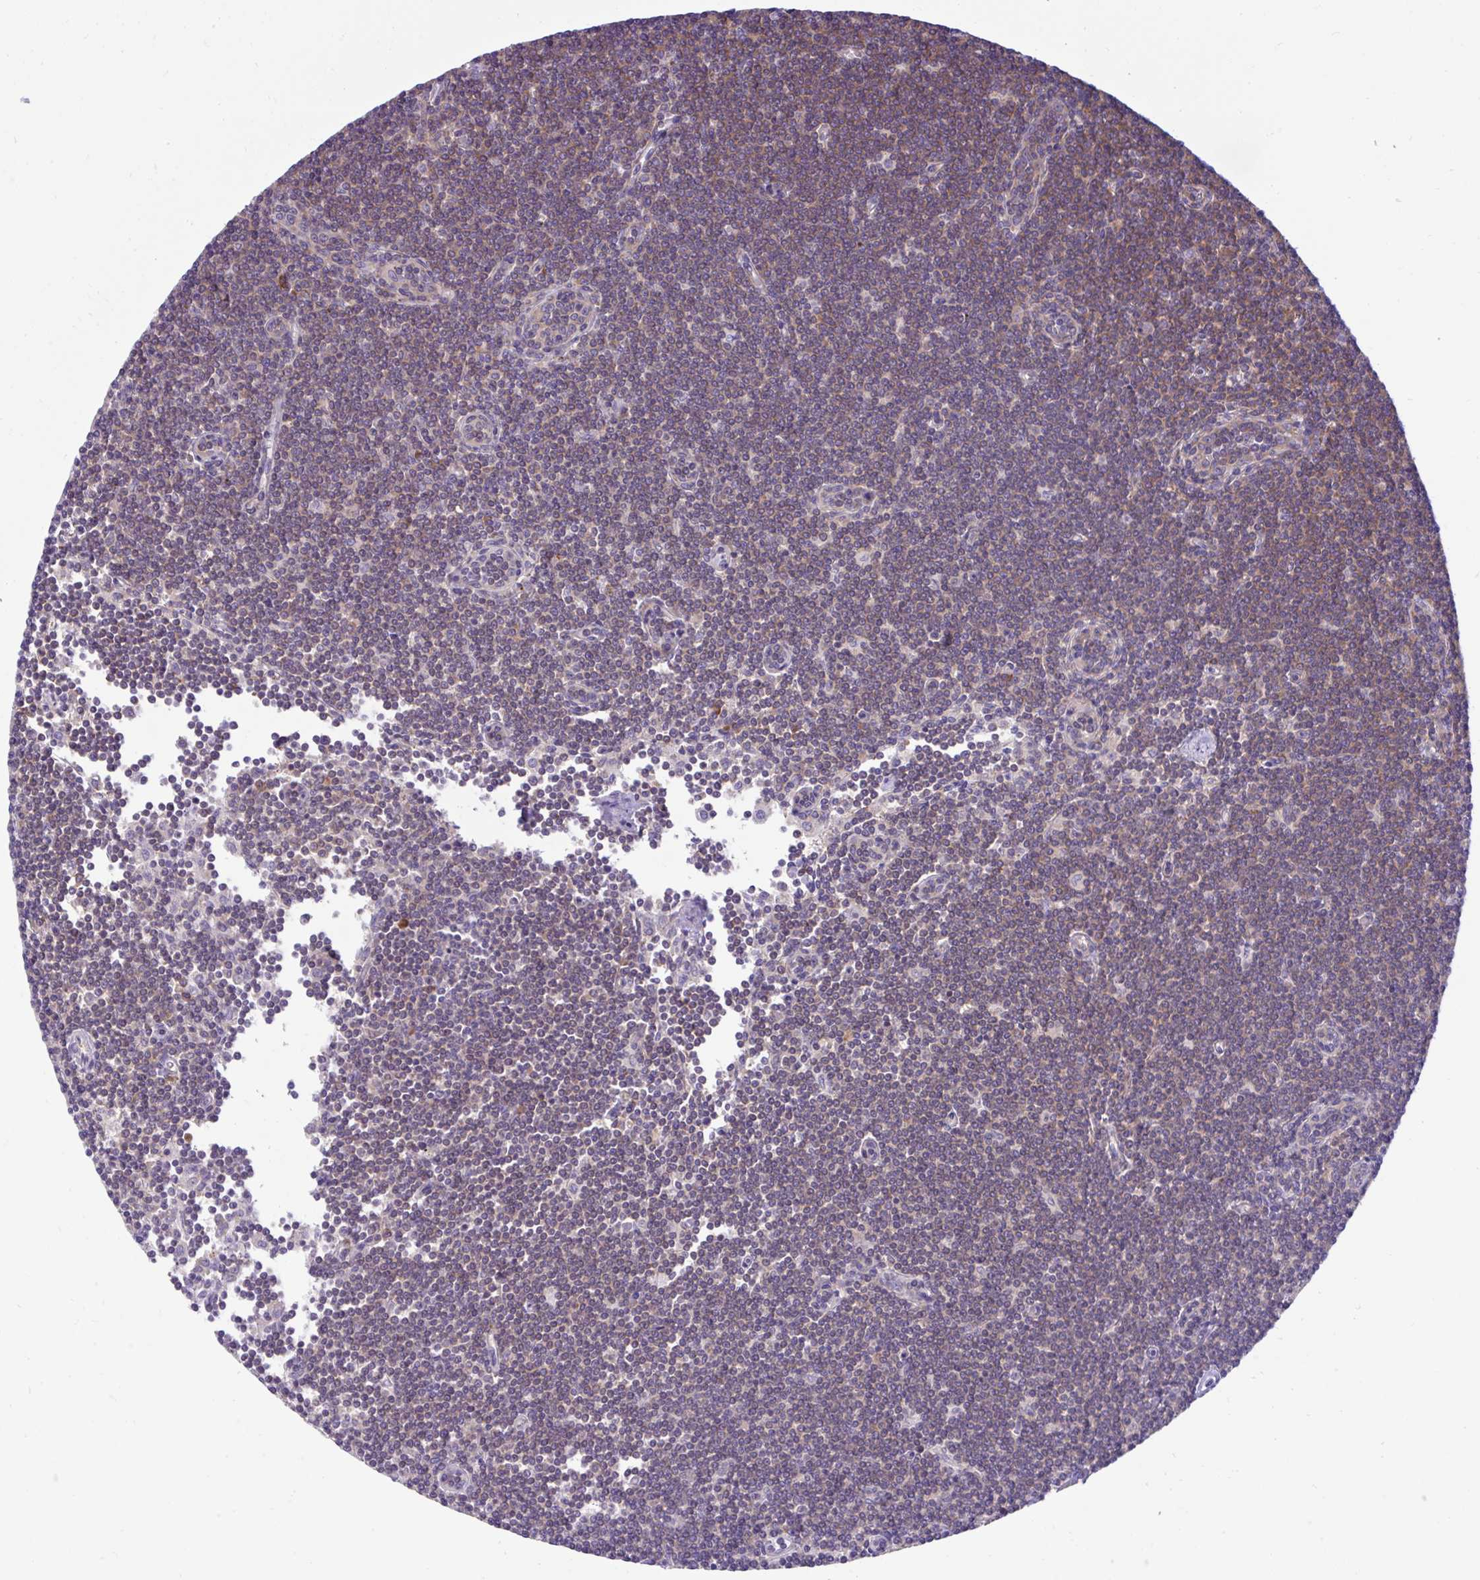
{"staining": {"intensity": "moderate", "quantity": "25%-75%", "location": "cytoplasmic/membranous"}, "tissue": "lymphoma", "cell_type": "Tumor cells", "image_type": "cancer", "snomed": [{"axis": "morphology", "description": "Malignant lymphoma, non-Hodgkin's type, Low grade"}, {"axis": "topography", "description": "Lymph node"}], "caption": "This is a micrograph of IHC staining of malignant lymphoma, non-Hodgkin's type (low-grade), which shows moderate positivity in the cytoplasmic/membranous of tumor cells.", "gene": "RPL7", "patient": {"sex": "female", "age": 73}}